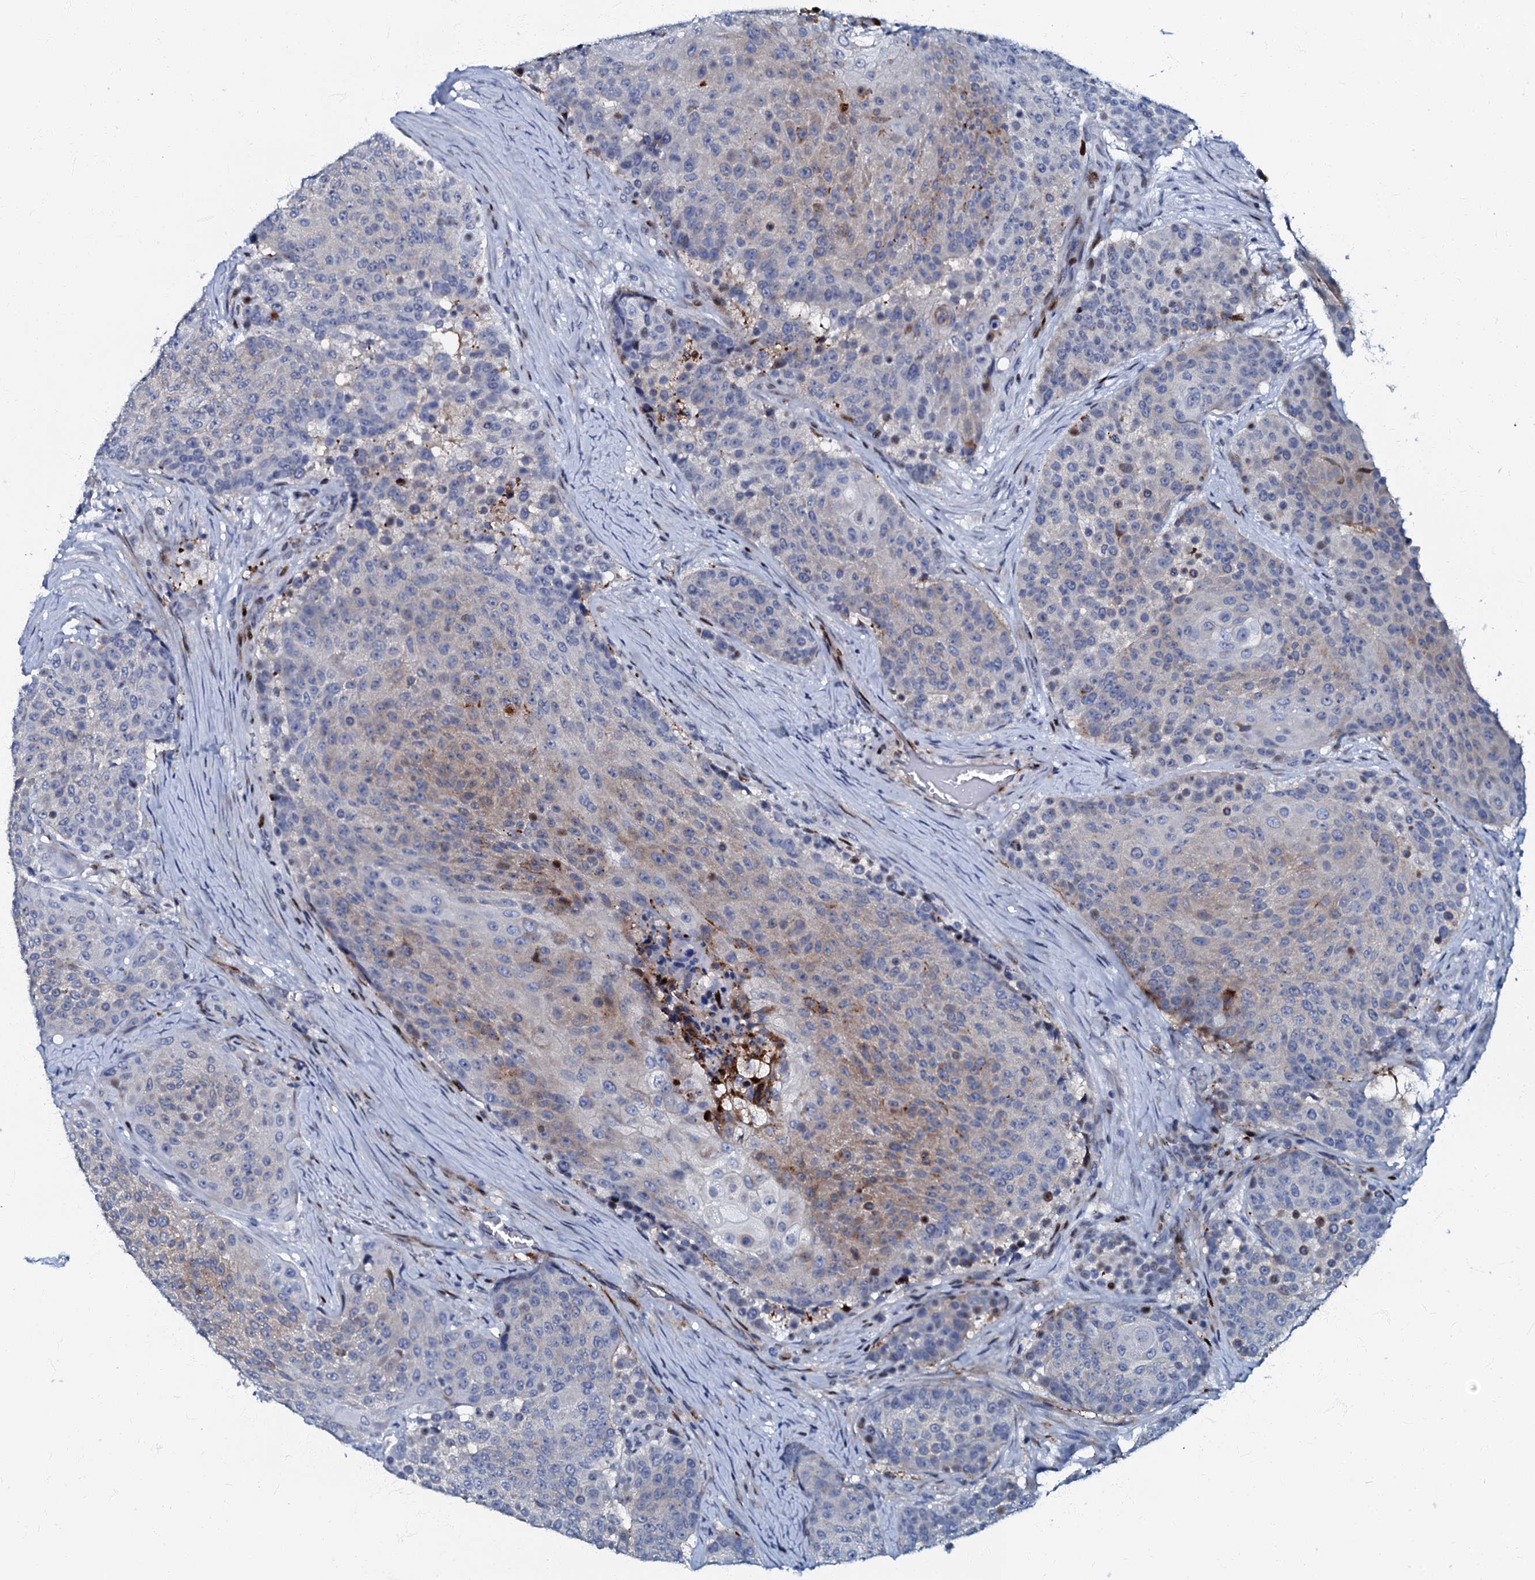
{"staining": {"intensity": "weak", "quantity": "<25%", "location": "cytoplasmic/membranous"}, "tissue": "urothelial cancer", "cell_type": "Tumor cells", "image_type": "cancer", "snomed": [{"axis": "morphology", "description": "Urothelial carcinoma, High grade"}, {"axis": "topography", "description": "Urinary bladder"}], "caption": "Urothelial carcinoma (high-grade) stained for a protein using IHC displays no staining tumor cells.", "gene": "MFSD5", "patient": {"sex": "female", "age": 63}}